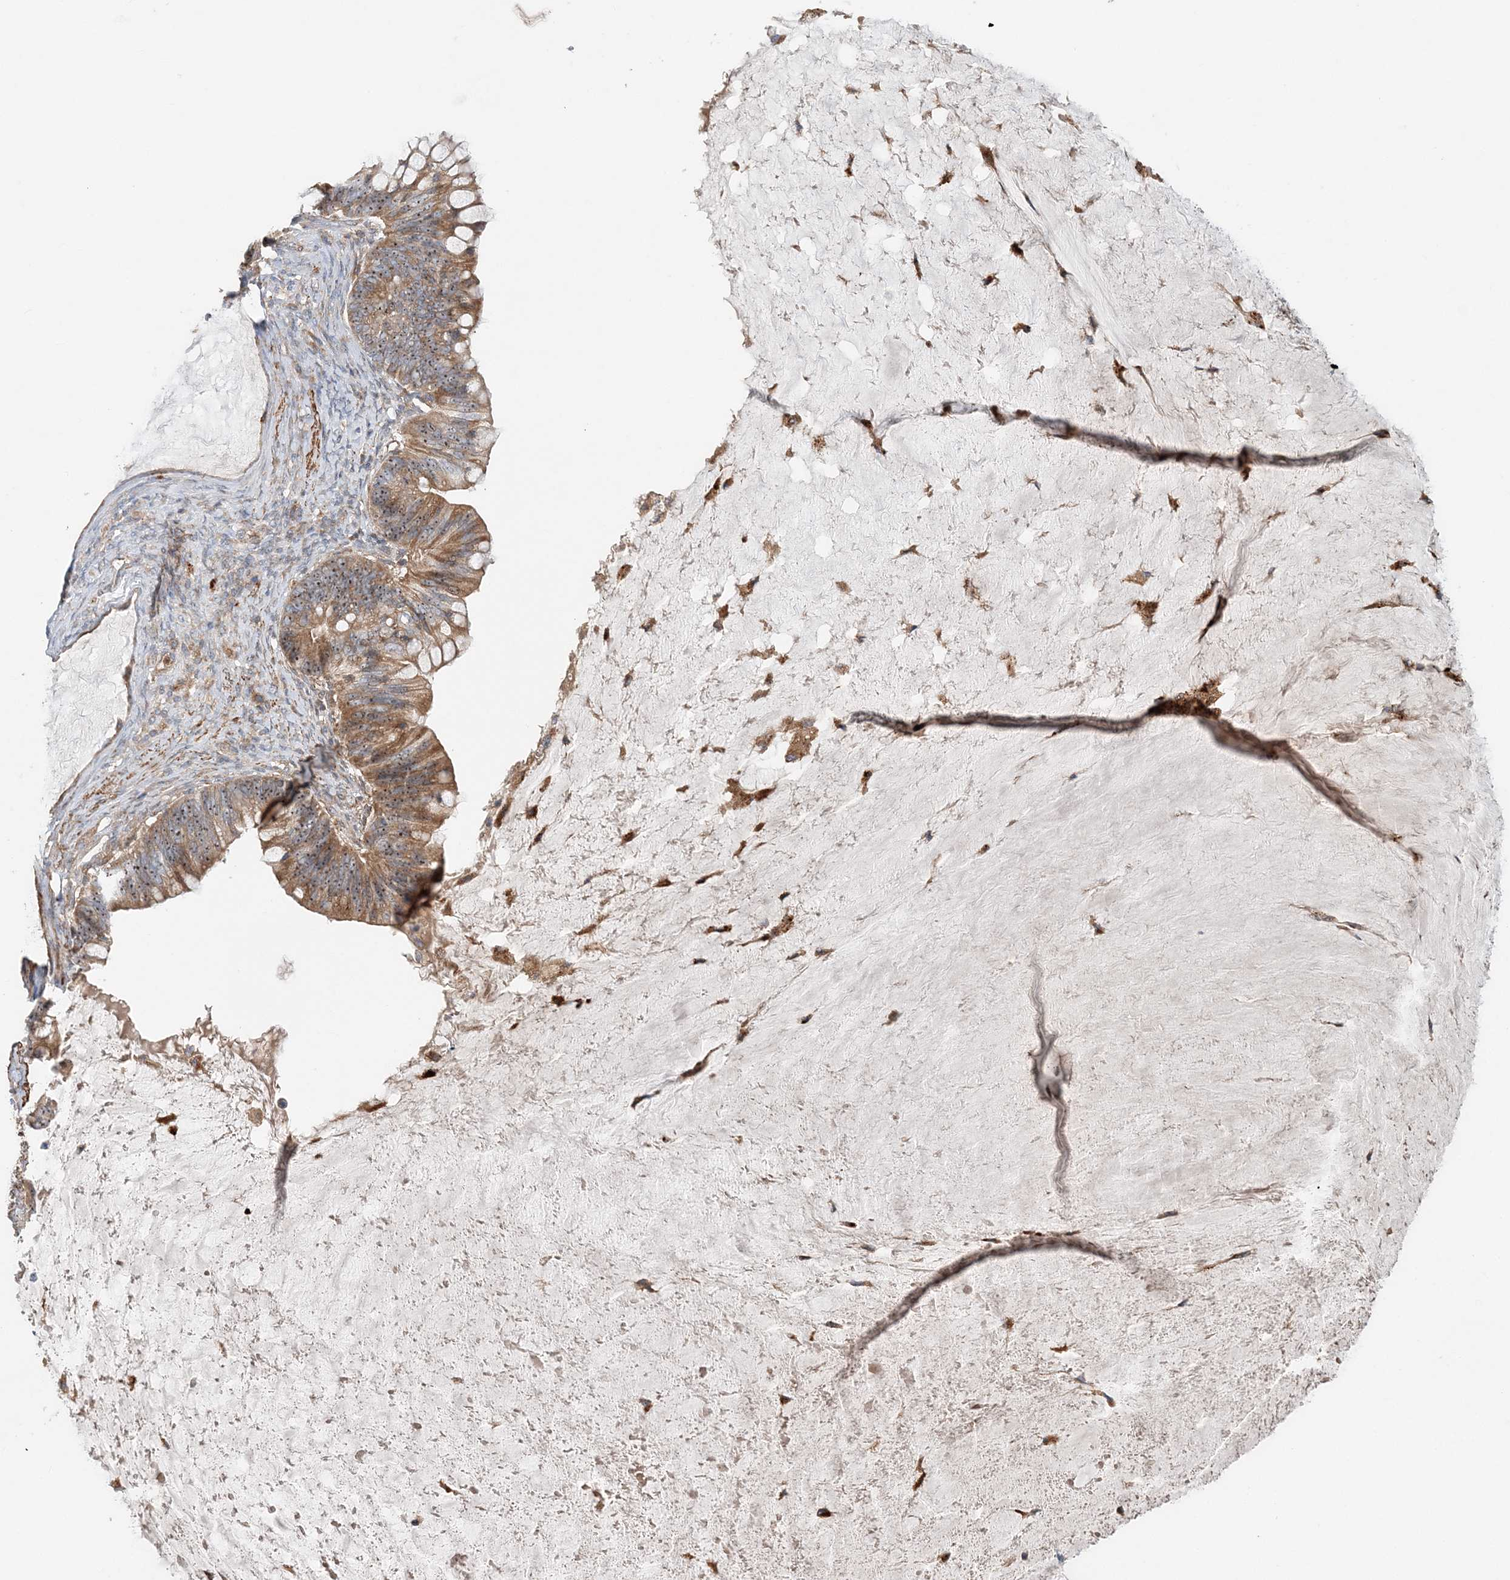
{"staining": {"intensity": "moderate", "quantity": ">75%", "location": "cytoplasmic/membranous,nuclear"}, "tissue": "ovarian cancer", "cell_type": "Tumor cells", "image_type": "cancer", "snomed": [{"axis": "morphology", "description": "Cystadenocarcinoma, mucinous, NOS"}, {"axis": "topography", "description": "Ovary"}], "caption": "This is a photomicrograph of immunohistochemistry (IHC) staining of ovarian cancer, which shows moderate positivity in the cytoplasmic/membranous and nuclear of tumor cells.", "gene": "TTI1", "patient": {"sex": "female", "age": 61}}